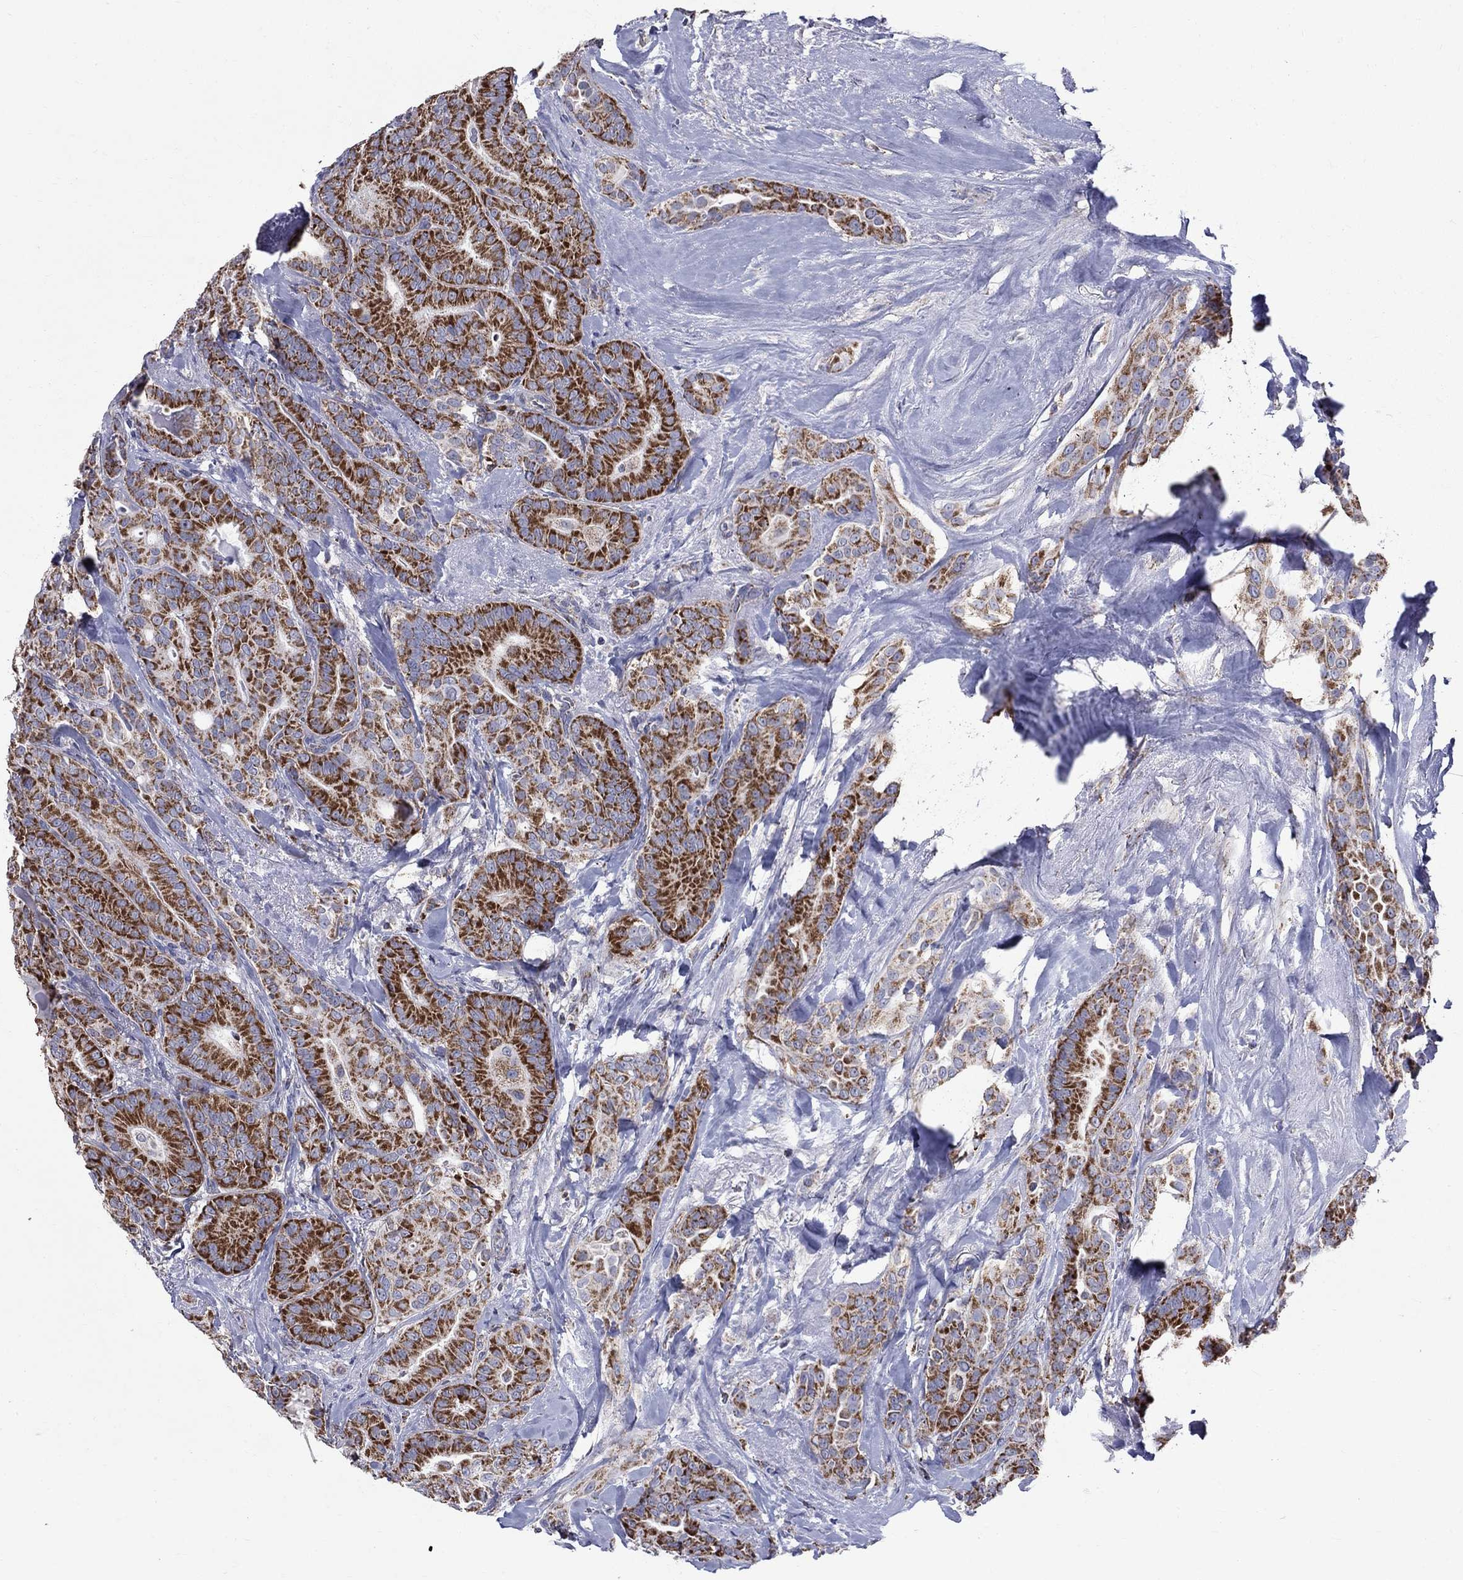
{"staining": {"intensity": "strong", "quantity": ">75%", "location": "cytoplasmic/membranous"}, "tissue": "thyroid cancer", "cell_type": "Tumor cells", "image_type": "cancer", "snomed": [{"axis": "morphology", "description": "Papillary adenocarcinoma, NOS"}, {"axis": "topography", "description": "Thyroid gland"}], "caption": "Tumor cells show high levels of strong cytoplasmic/membranous positivity in about >75% of cells in thyroid cancer.", "gene": "SLC4A10", "patient": {"sex": "male", "age": 61}}